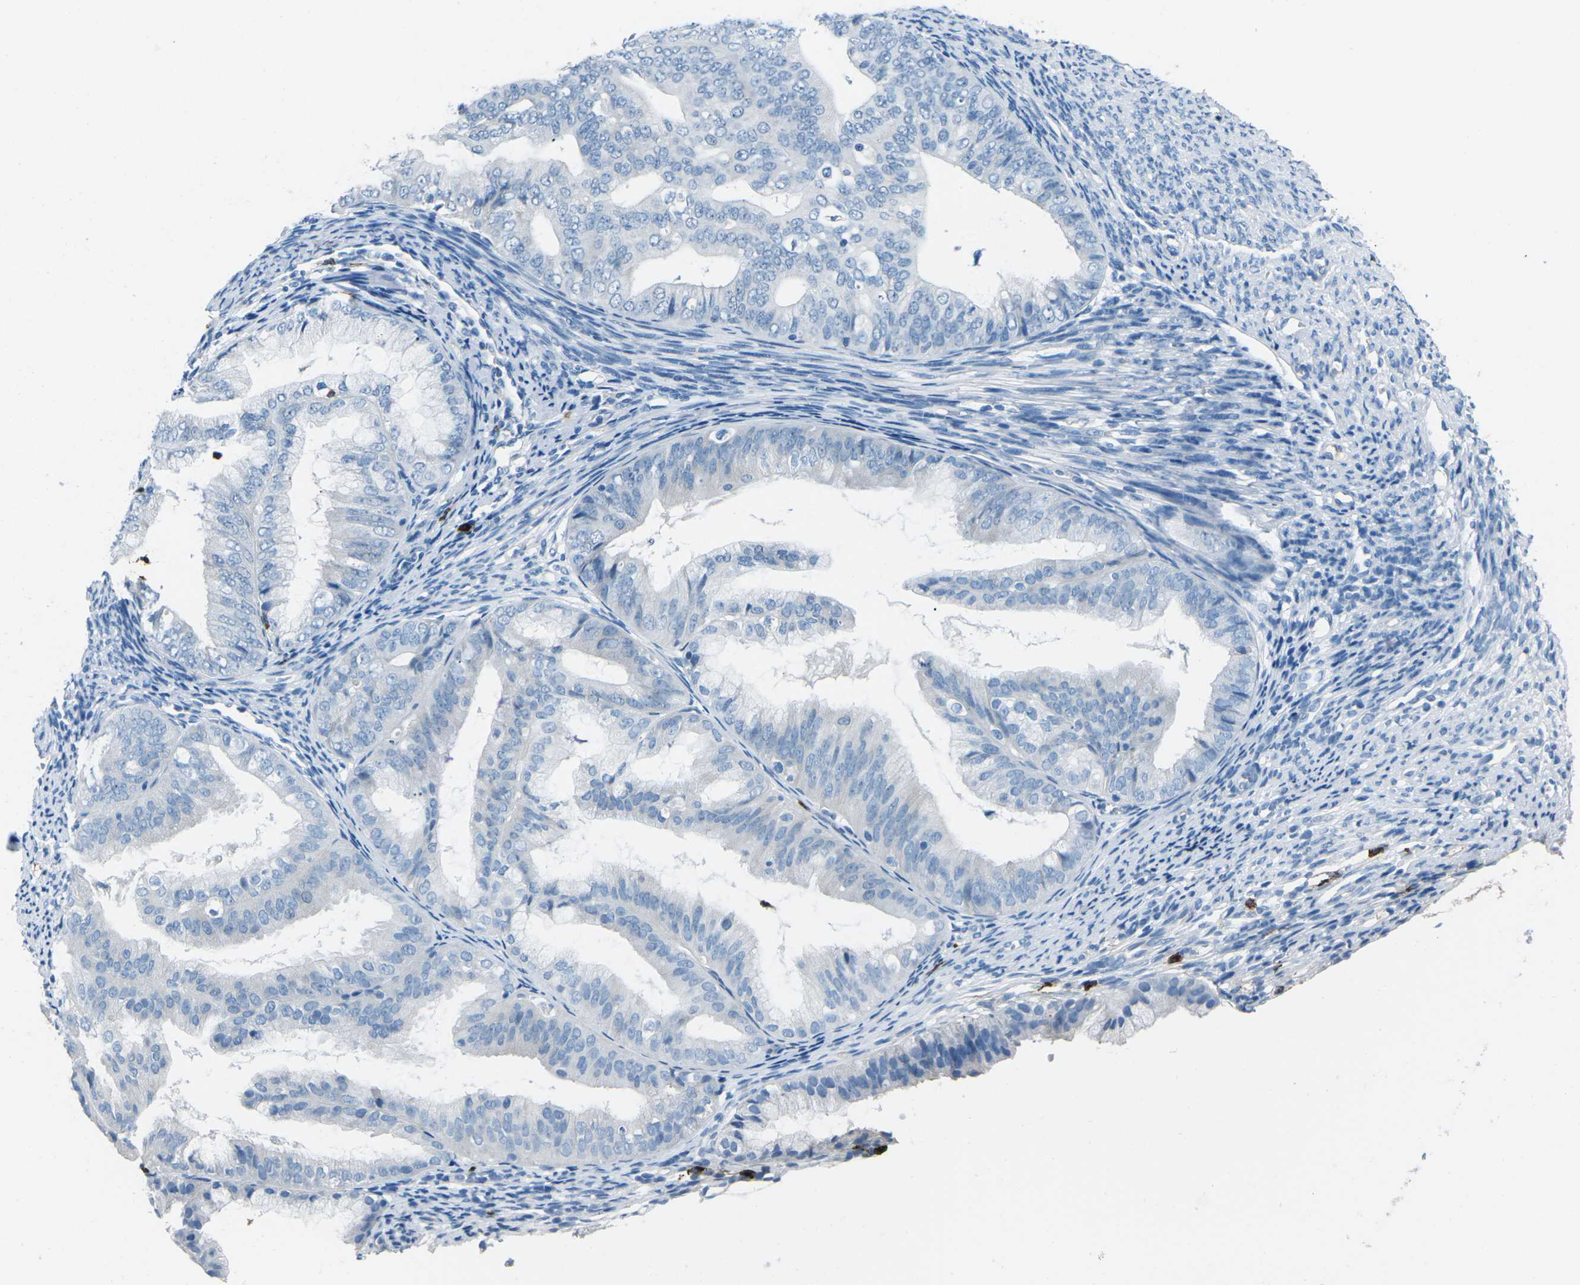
{"staining": {"intensity": "negative", "quantity": "none", "location": "none"}, "tissue": "endometrial cancer", "cell_type": "Tumor cells", "image_type": "cancer", "snomed": [{"axis": "morphology", "description": "Adenocarcinoma, NOS"}, {"axis": "topography", "description": "Endometrium"}], "caption": "This photomicrograph is of adenocarcinoma (endometrial) stained with IHC to label a protein in brown with the nuclei are counter-stained blue. There is no expression in tumor cells.", "gene": "FCN1", "patient": {"sex": "female", "age": 63}}